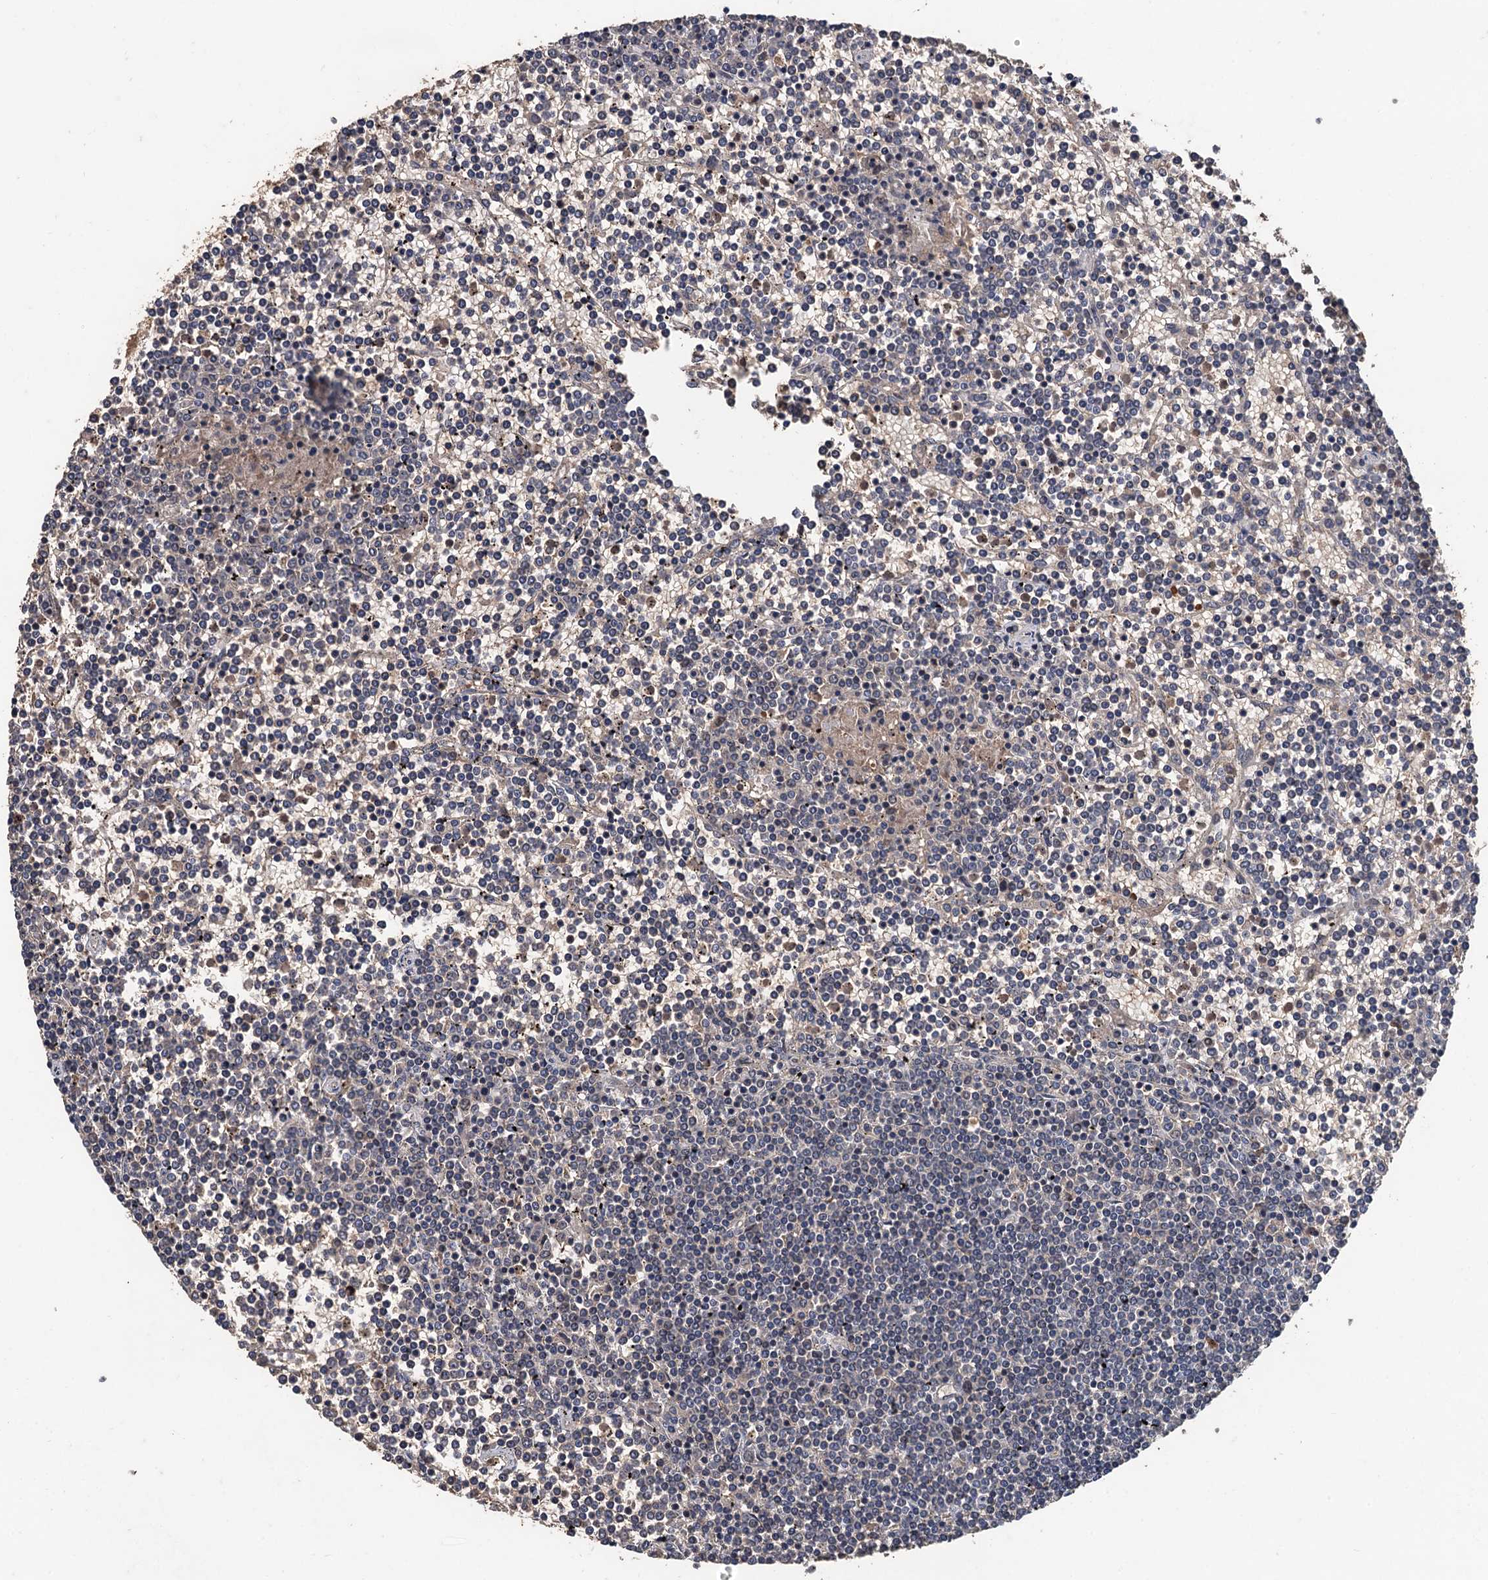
{"staining": {"intensity": "negative", "quantity": "none", "location": "none"}, "tissue": "lymphoma", "cell_type": "Tumor cells", "image_type": "cancer", "snomed": [{"axis": "morphology", "description": "Malignant lymphoma, non-Hodgkin's type, Low grade"}, {"axis": "topography", "description": "Spleen"}], "caption": "DAB (3,3'-diaminobenzidine) immunohistochemical staining of human malignant lymphoma, non-Hodgkin's type (low-grade) exhibits no significant staining in tumor cells.", "gene": "ZNF438", "patient": {"sex": "female", "age": 19}}